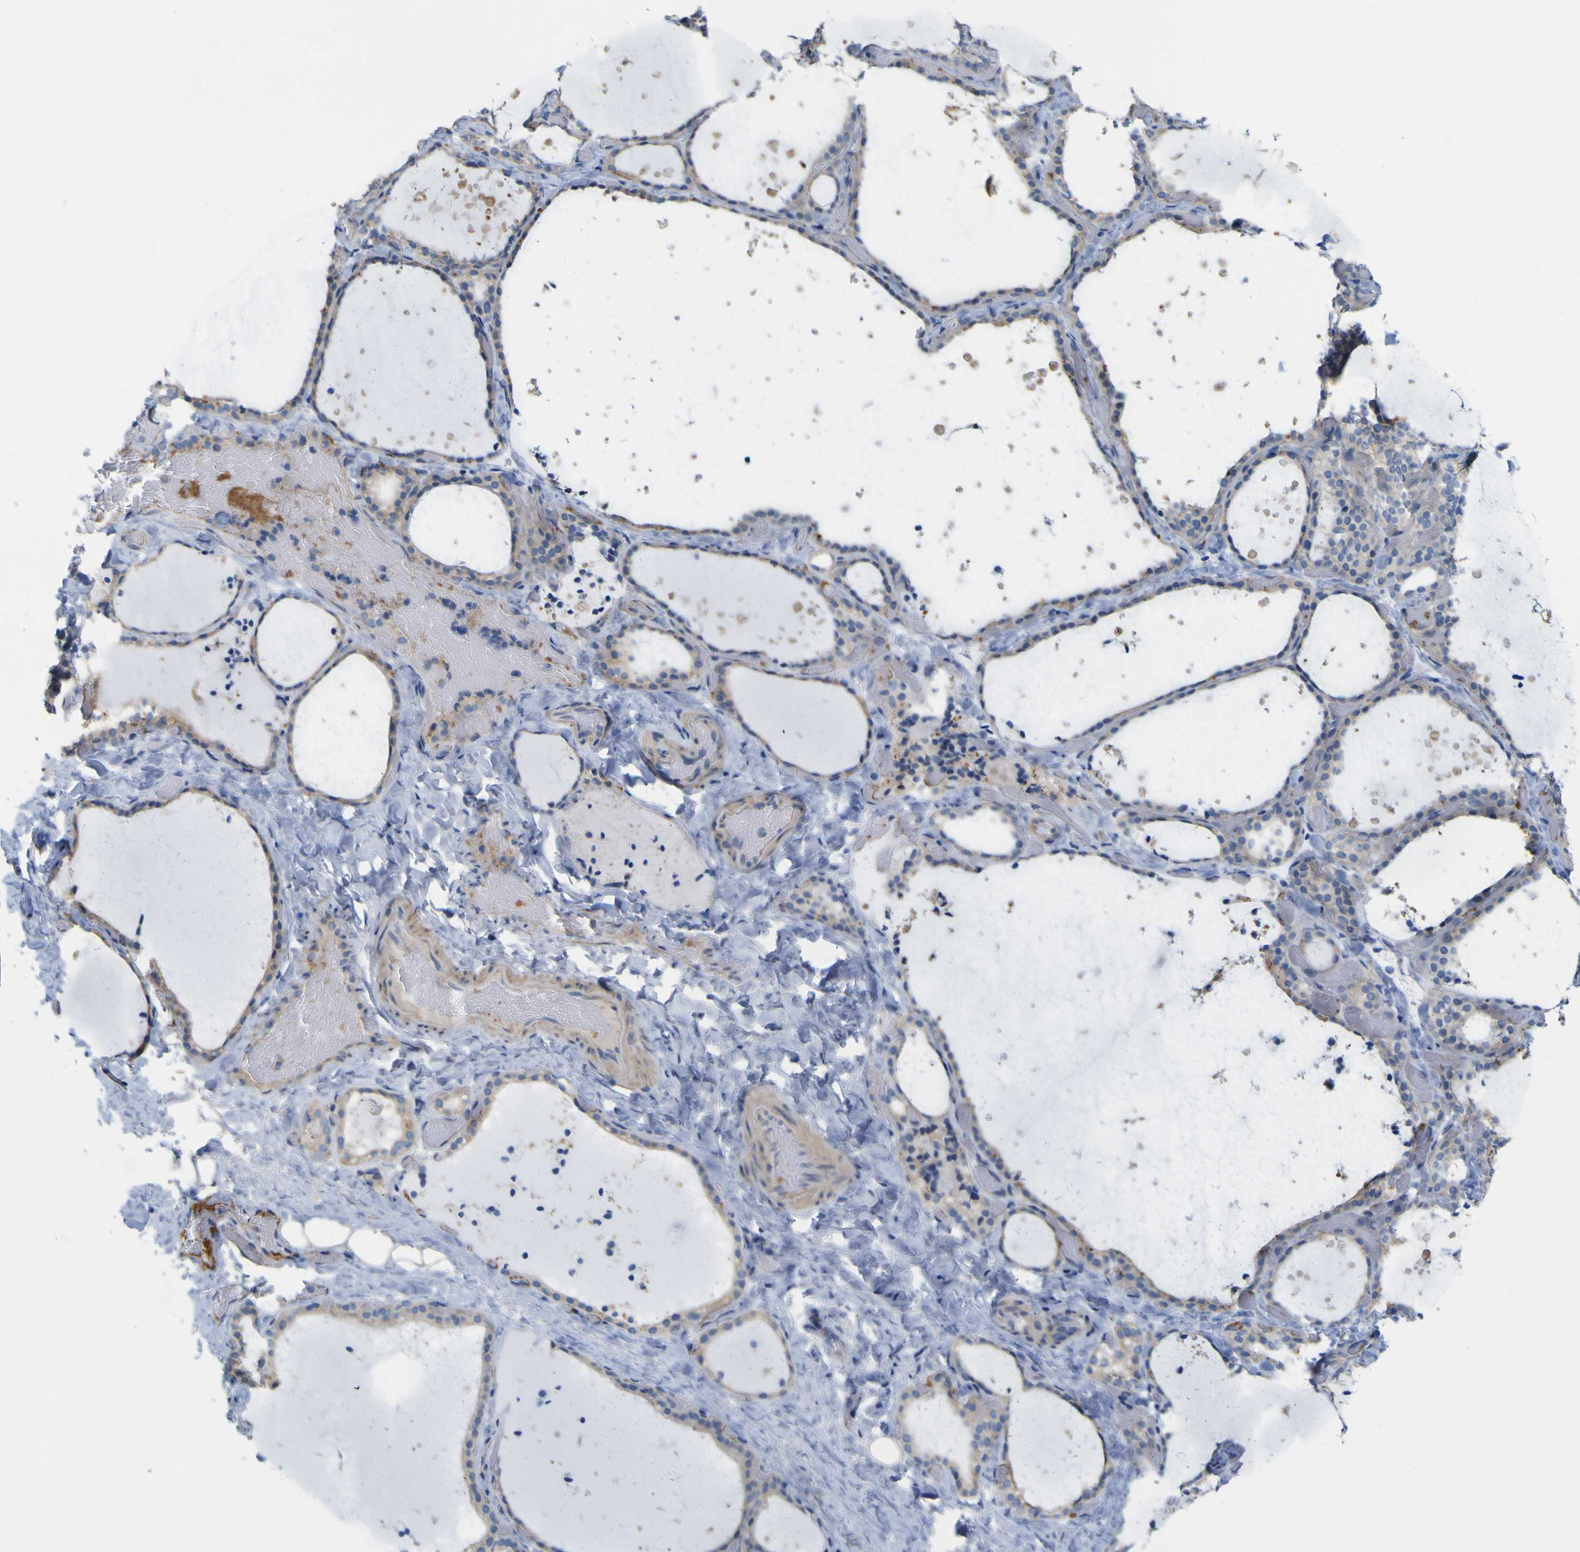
{"staining": {"intensity": "weak", "quantity": ">75%", "location": "cytoplasmic/membranous"}, "tissue": "thyroid gland", "cell_type": "Glandular cells", "image_type": "normal", "snomed": [{"axis": "morphology", "description": "Normal tissue, NOS"}, {"axis": "topography", "description": "Thyroid gland"}], "caption": "Thyroid gland stained with DAB (3,3'-diaminobenzidine) immunohistochemistry demonstrates low levels of weak cytoplasmic/membranous staining in about >75% of glandular cells.", "gene": "MYEOV", "patient": {"sex": "female", "age": 44}}